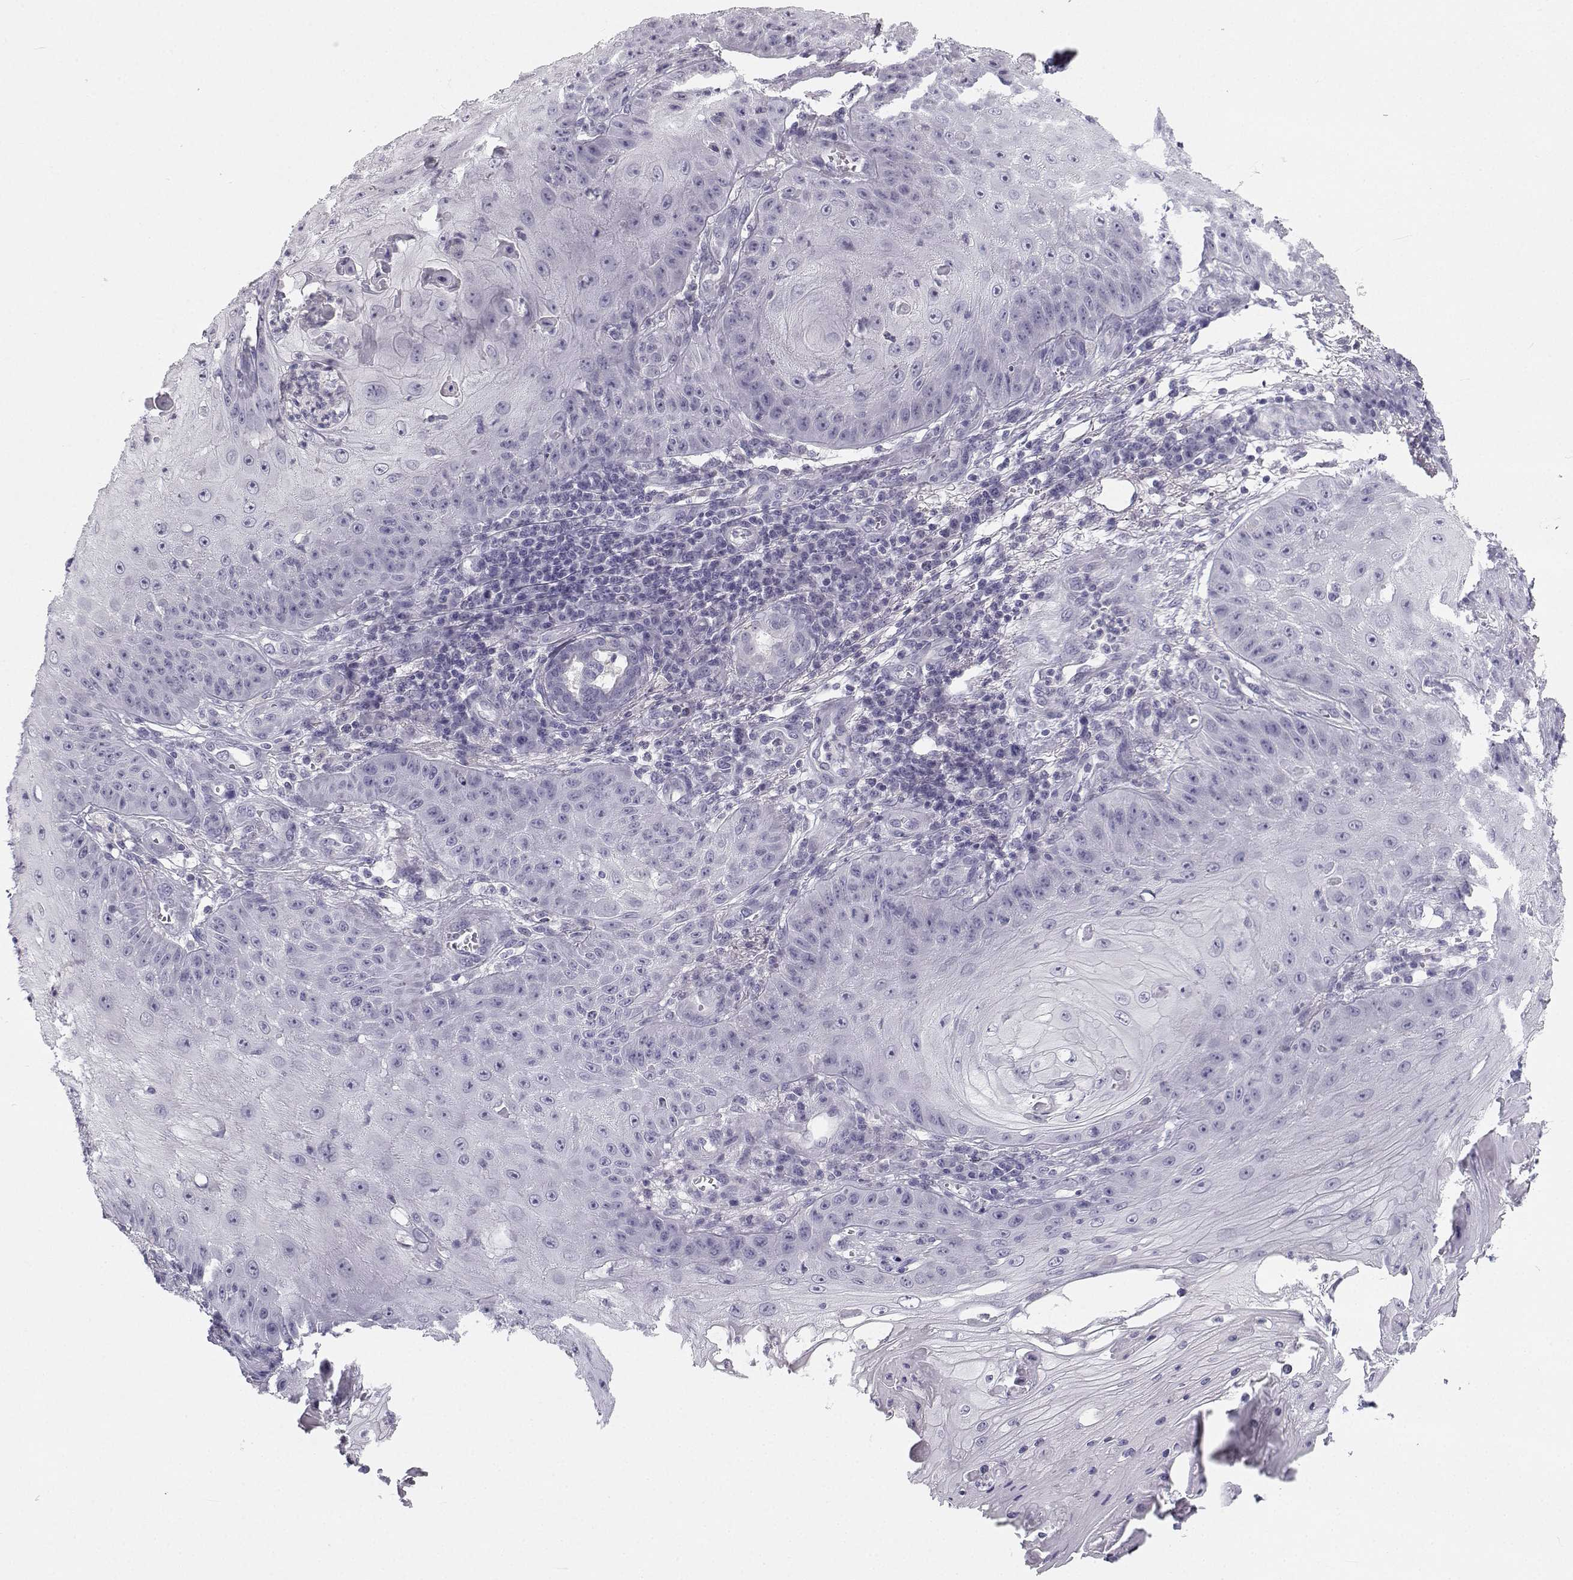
{"staining": {"intensity": "negative", "quantity": "none", "location": "none"}, "tissue": "skin cancer", "cell_type": "Tumor cells", "image_type": "cancer", "snomed": [{"axis": "morphology", "description": "Squamous cell carcinoma, NOS"}, {"axis": "topography", "description": "Skin"}], "caption": "Histopathology image shows no significant protein positivity in tumor cells of skin cancer (squamous cell carcinoma). Nuclei are stained in blue.", "gene": "SYCE1", "patient": {"sex": "male", "age": 70}}